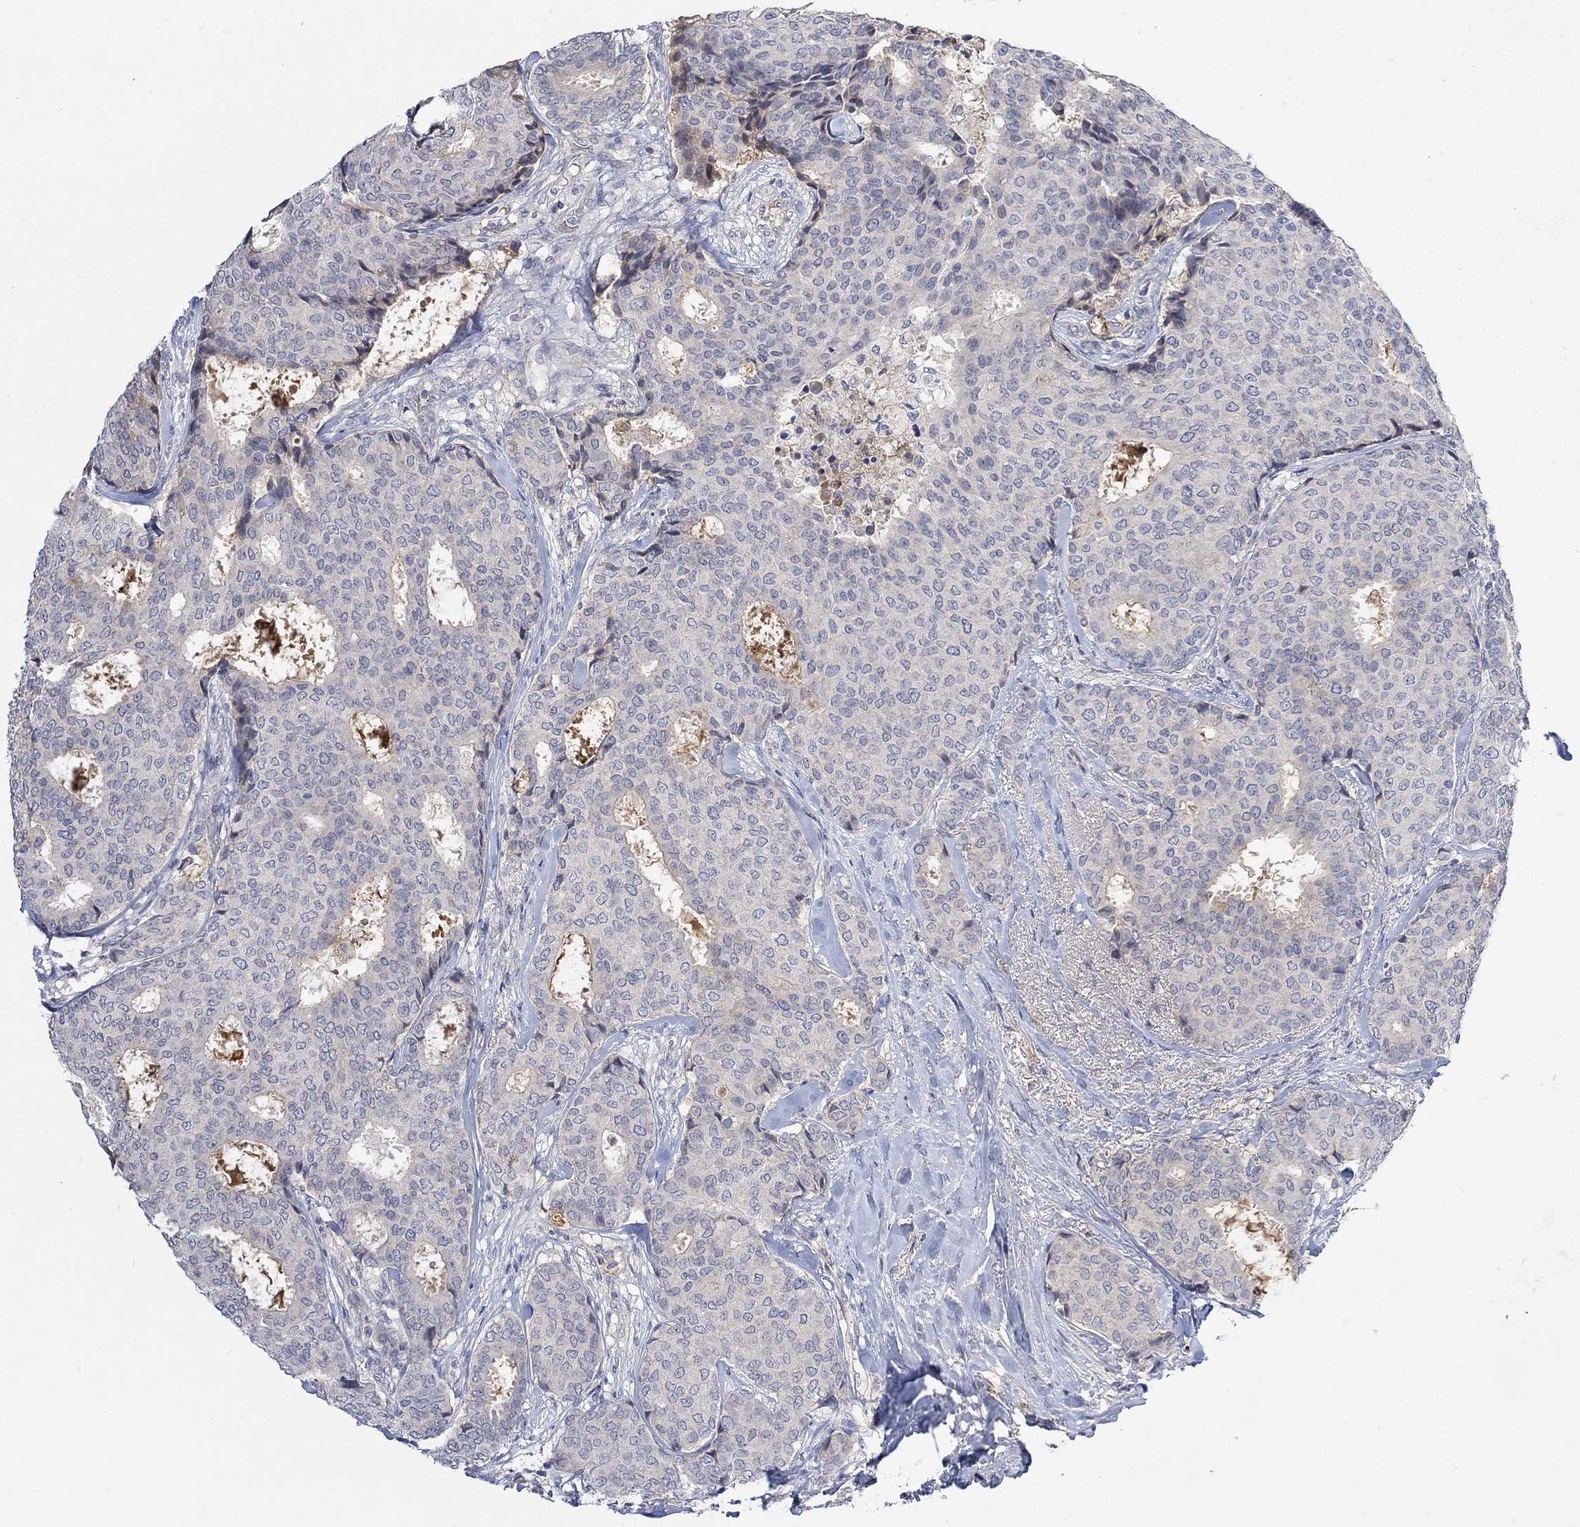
{"staining": {"intensity": "negative", "quantity": "none", "location": "none"}, "tissue": "breast cancer", "cell_type": "Tumor cells", "image_type": "cancer", "snomed": [{"axis": "morphology", "description": "Duct carcinoma"}, {"axis": "topography", "description": "Breast"}], "caption": "Tumor cells are negative for brown protein staining in breast infiltrating ductal carcinoma.", "gene": "MSTN", "patient": {"sex": "female", "age": 75}}